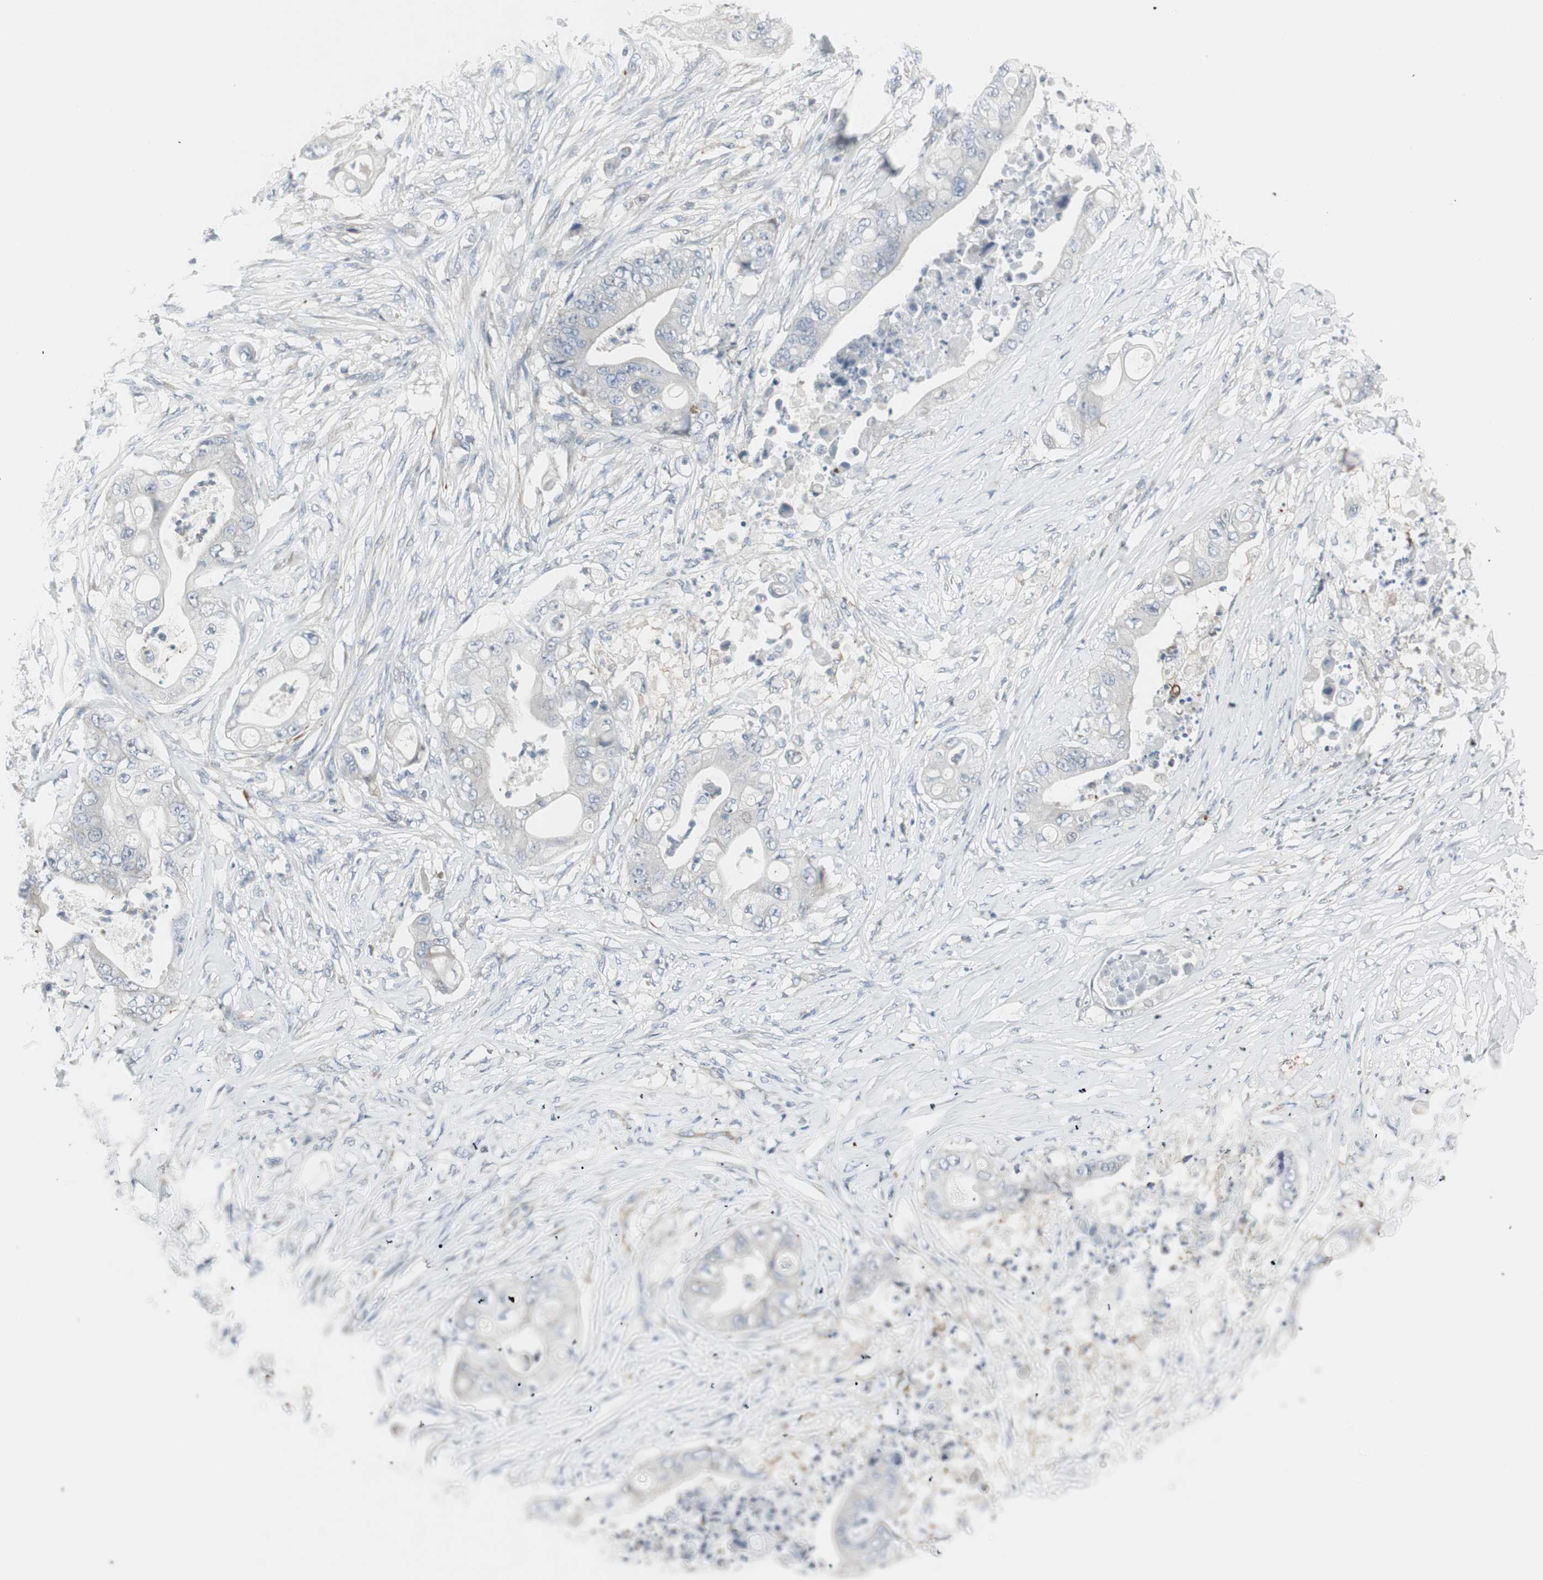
{"staining": {"intensity": "negative", "quantity": "none", "location": "none"}, "tissue": "stomach cancer", "cell_type": "Tumor cells", "image_type": "cancer", "snomed": [{"axis": "morphology", "description": "Adenocarcinoma, NOS"}, {"axis": "topography", "description": "Stomach"}], "caption": "Photomicrograph shows no significant protein staining in tumor cells of stomach cancer. (DAB immunohistochemistry (IHC) with hematoxylin counter stain).", "gene": "MAP4K4", "patient": {"sex": "female", "age": 73}}